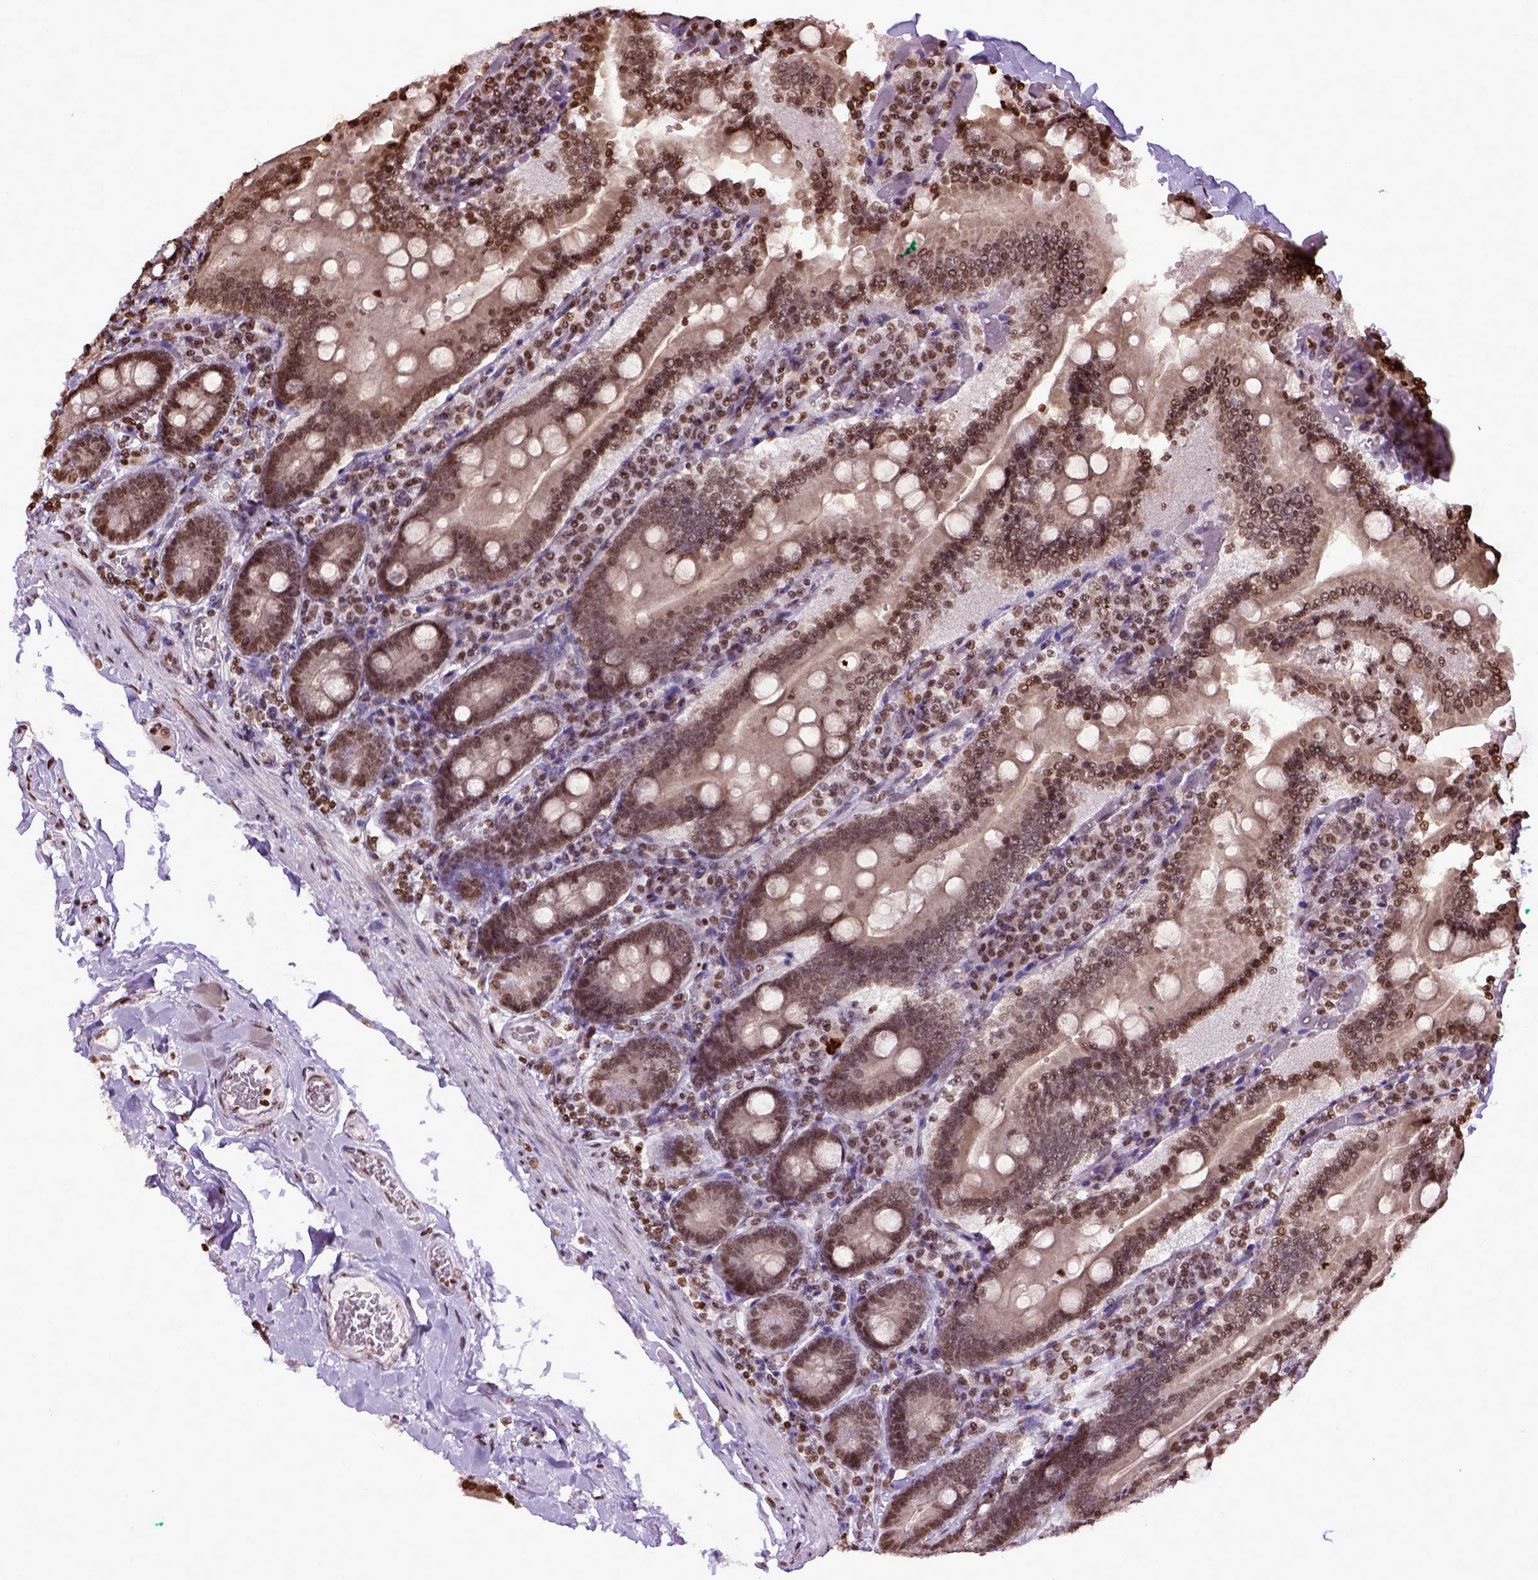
{"staining": {"intensity": "moderate", "quantity": ">75%", "location": "nuclear"}, "tissue": "duodenum", "cell_type": "Glandular cells", "image_type": "normal", "snomed": [{"axis": "morphology", "description": "Normal tissue, NOS"}, {"axis": "topography", "description": "Duodenum"}], "caption": "Immunohistochemistry (IHC) histopathology image of unremarkable duodenum: duodenum stained using IHC reveals medium levels of moderate protein expression localized specifically in the nuclear of glandular cells, appearing as a nuclear brown color.", "gene": "ZNF75D", "patient": {"sex": "female", "age": 62}}